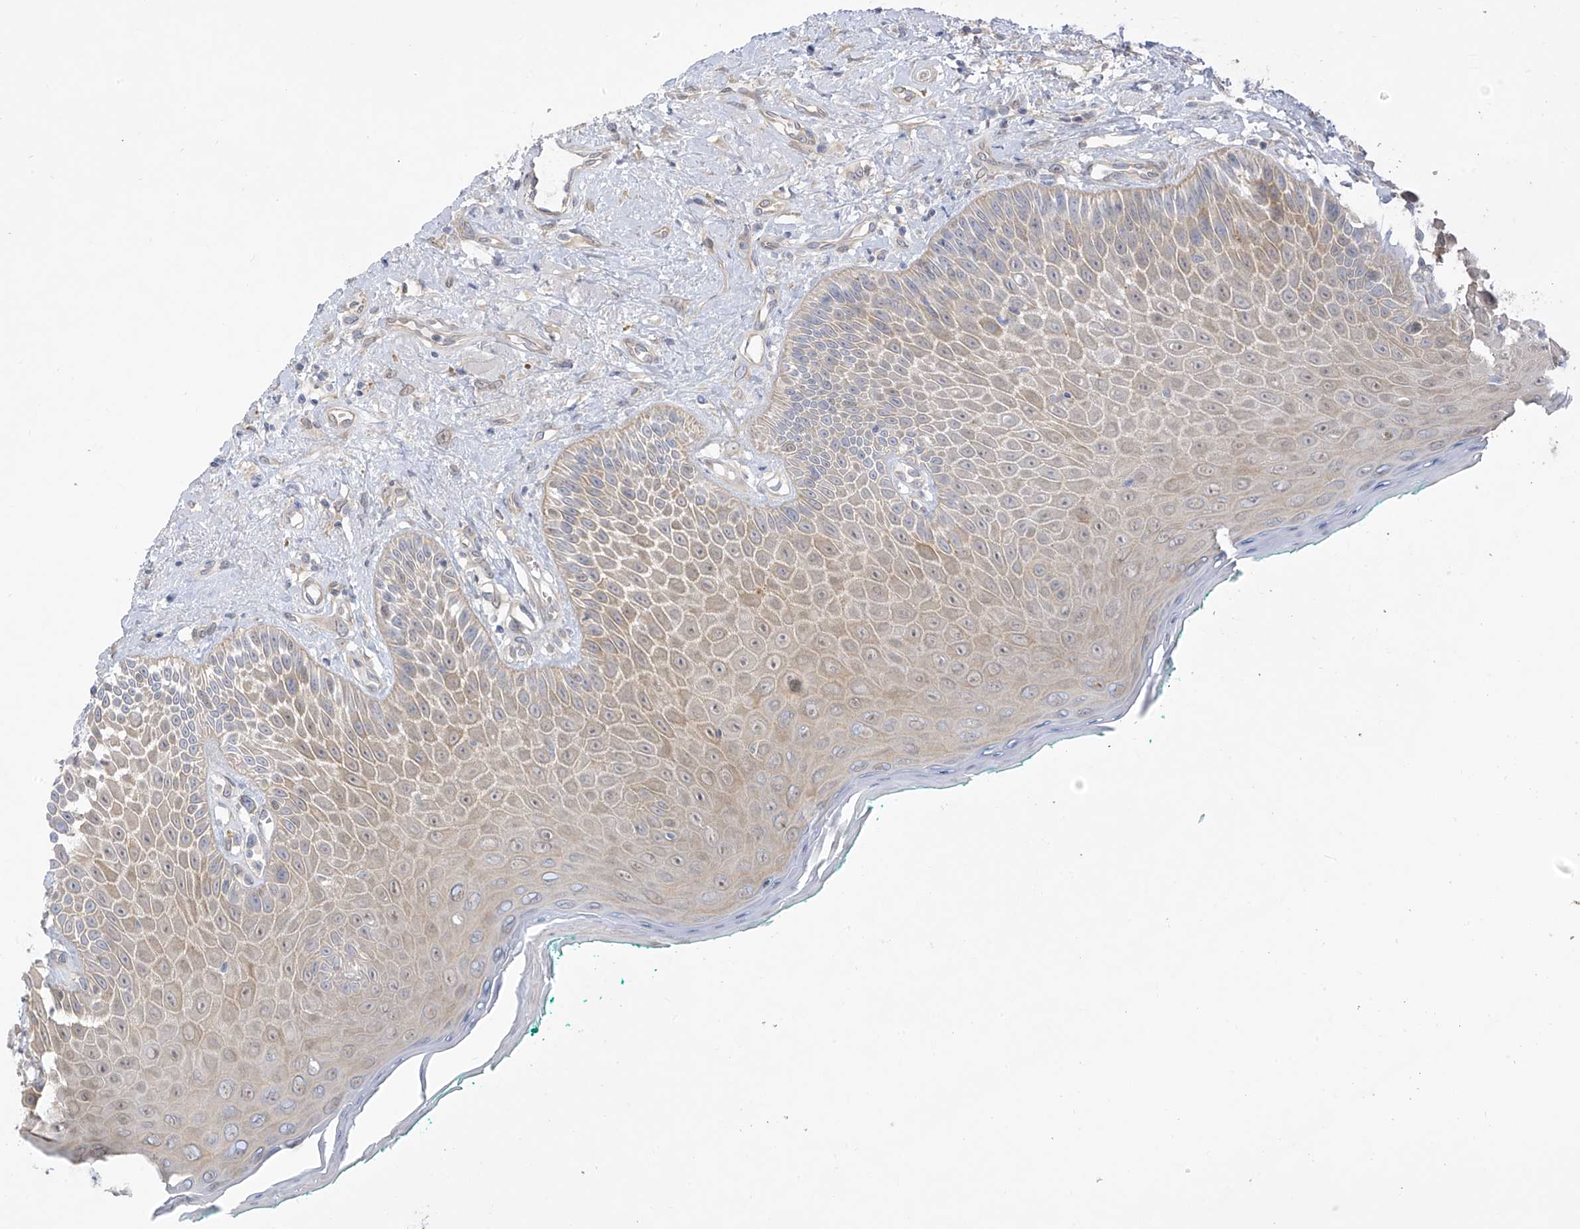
{"staining": {"intensity": "weak", "quantity": "<25%", "location": "cytoplasmic/membranous"}, "tissue": "oral mucosa", "cell_type": "Squamous epithelial cells", "image_type": "normal", "snomed": [{"axis": "morphology", "description": "Normal tissue, NOS"}, {"axis": "topography", "description": "Oral tissue"}], "caption": "This is a micrograph of IHC staining of unremarkable oral mucosa, which shows no expression in squamous epithelial cells. (Immunohistochemistry, brightfield microscopy, high magnification).", "gene": "EIPR1", "patient": {"sex": "female", "age": 70}}